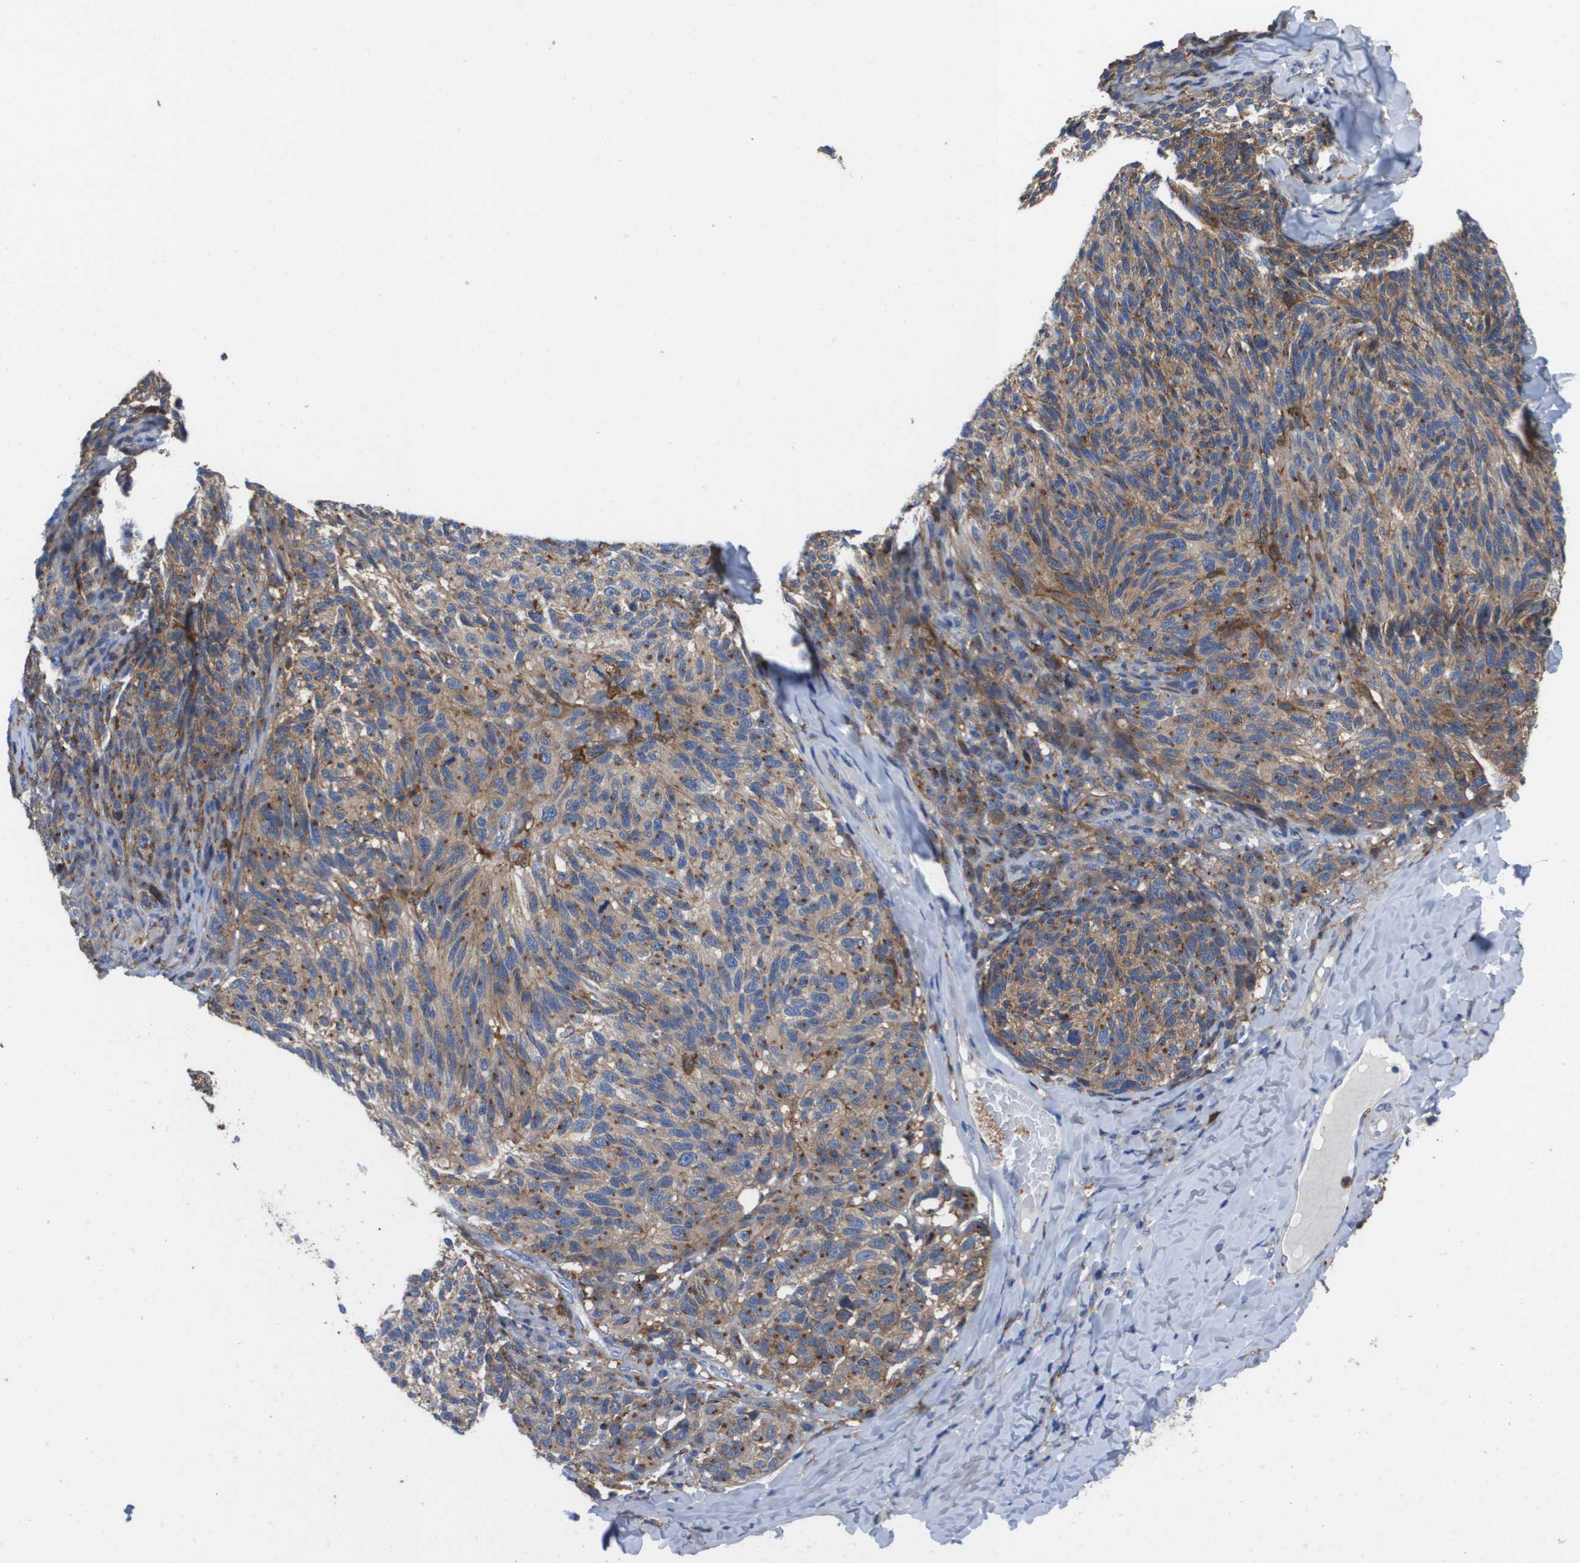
{"staining": {"intensity": "moderate", "quantity": ">75%", "location": "cytoplasmic/membranous"}, "tissue": "melanoma", "cell_type": "Tumor cells", "image_type": "cancer", "snomed": [{"axis": "morphology", "description": "Malignant melanoma, NOS"}, {"axis": "topography", "description": "Skin"}], "caption": "An IHC histopathology image of neoplastic tissue is shown. Protein staining in brown highlights moderate cytoplasmic/membranous positivity in melanoma within tumor cells.", "gene": "SLC37A2", "patient": {"sex": "female", "age": 73}}